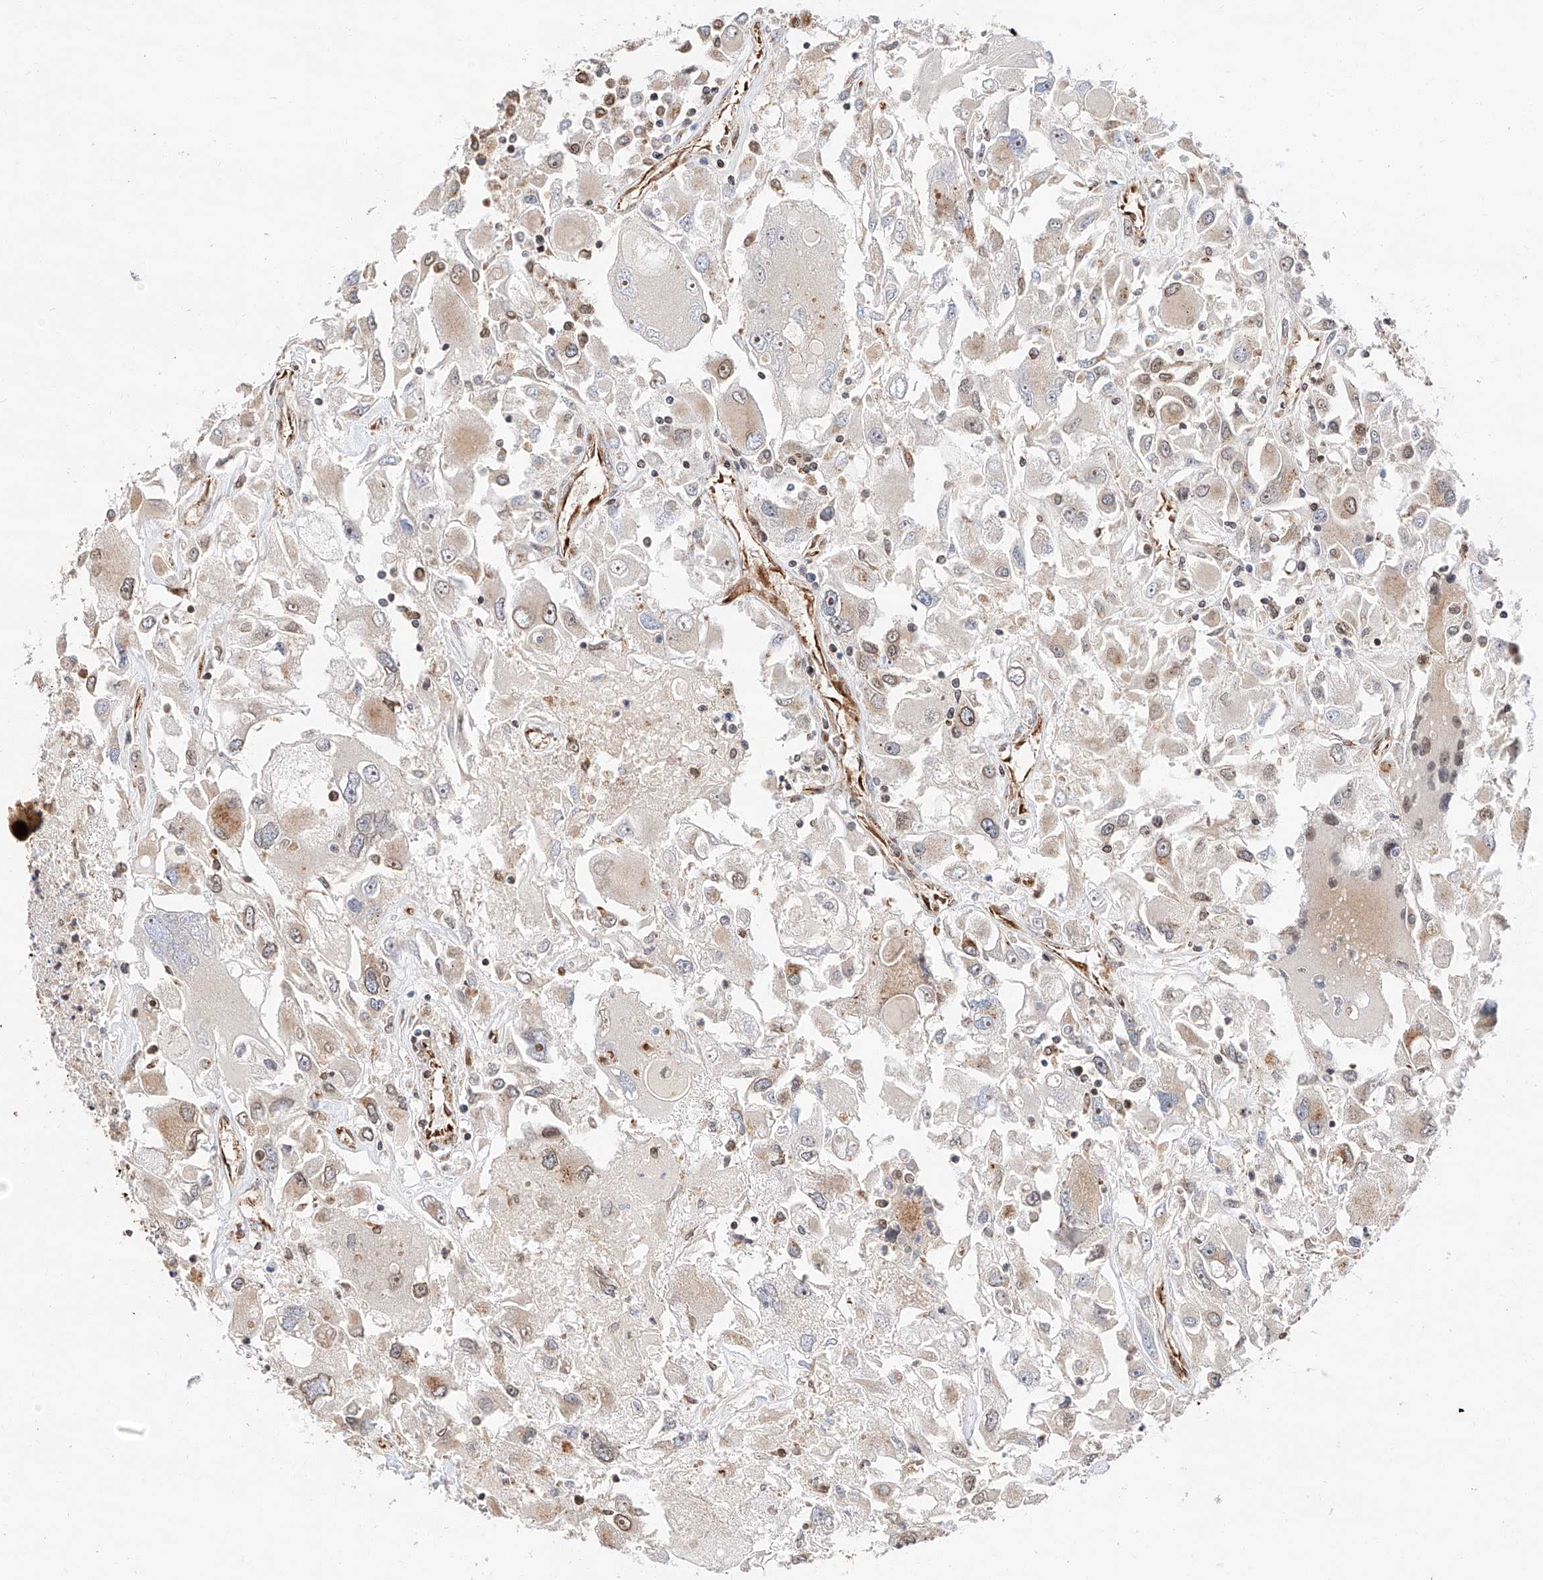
{"staining": {"intensity": "weak", "quantity": "25%-75%", "location": "cytoplasmic/membranous"}, "tissue": "renal cancer", "cell_type": "Tumor cells", "image_type": "cancer", "snomed": [{"axis": "morphology", "description": "Adenocarcinoma, NOS"}, {"axis": "topography", "description": "Kidney"}], "caption": "The photomicrograph shows a brown stain indicating the presence of a protein in the cytoplasmic/membranous of tumor cells in adenocarcinoma (renal).", "gene": "THTPA", "patient": {"sex": "female", "age": 52}}